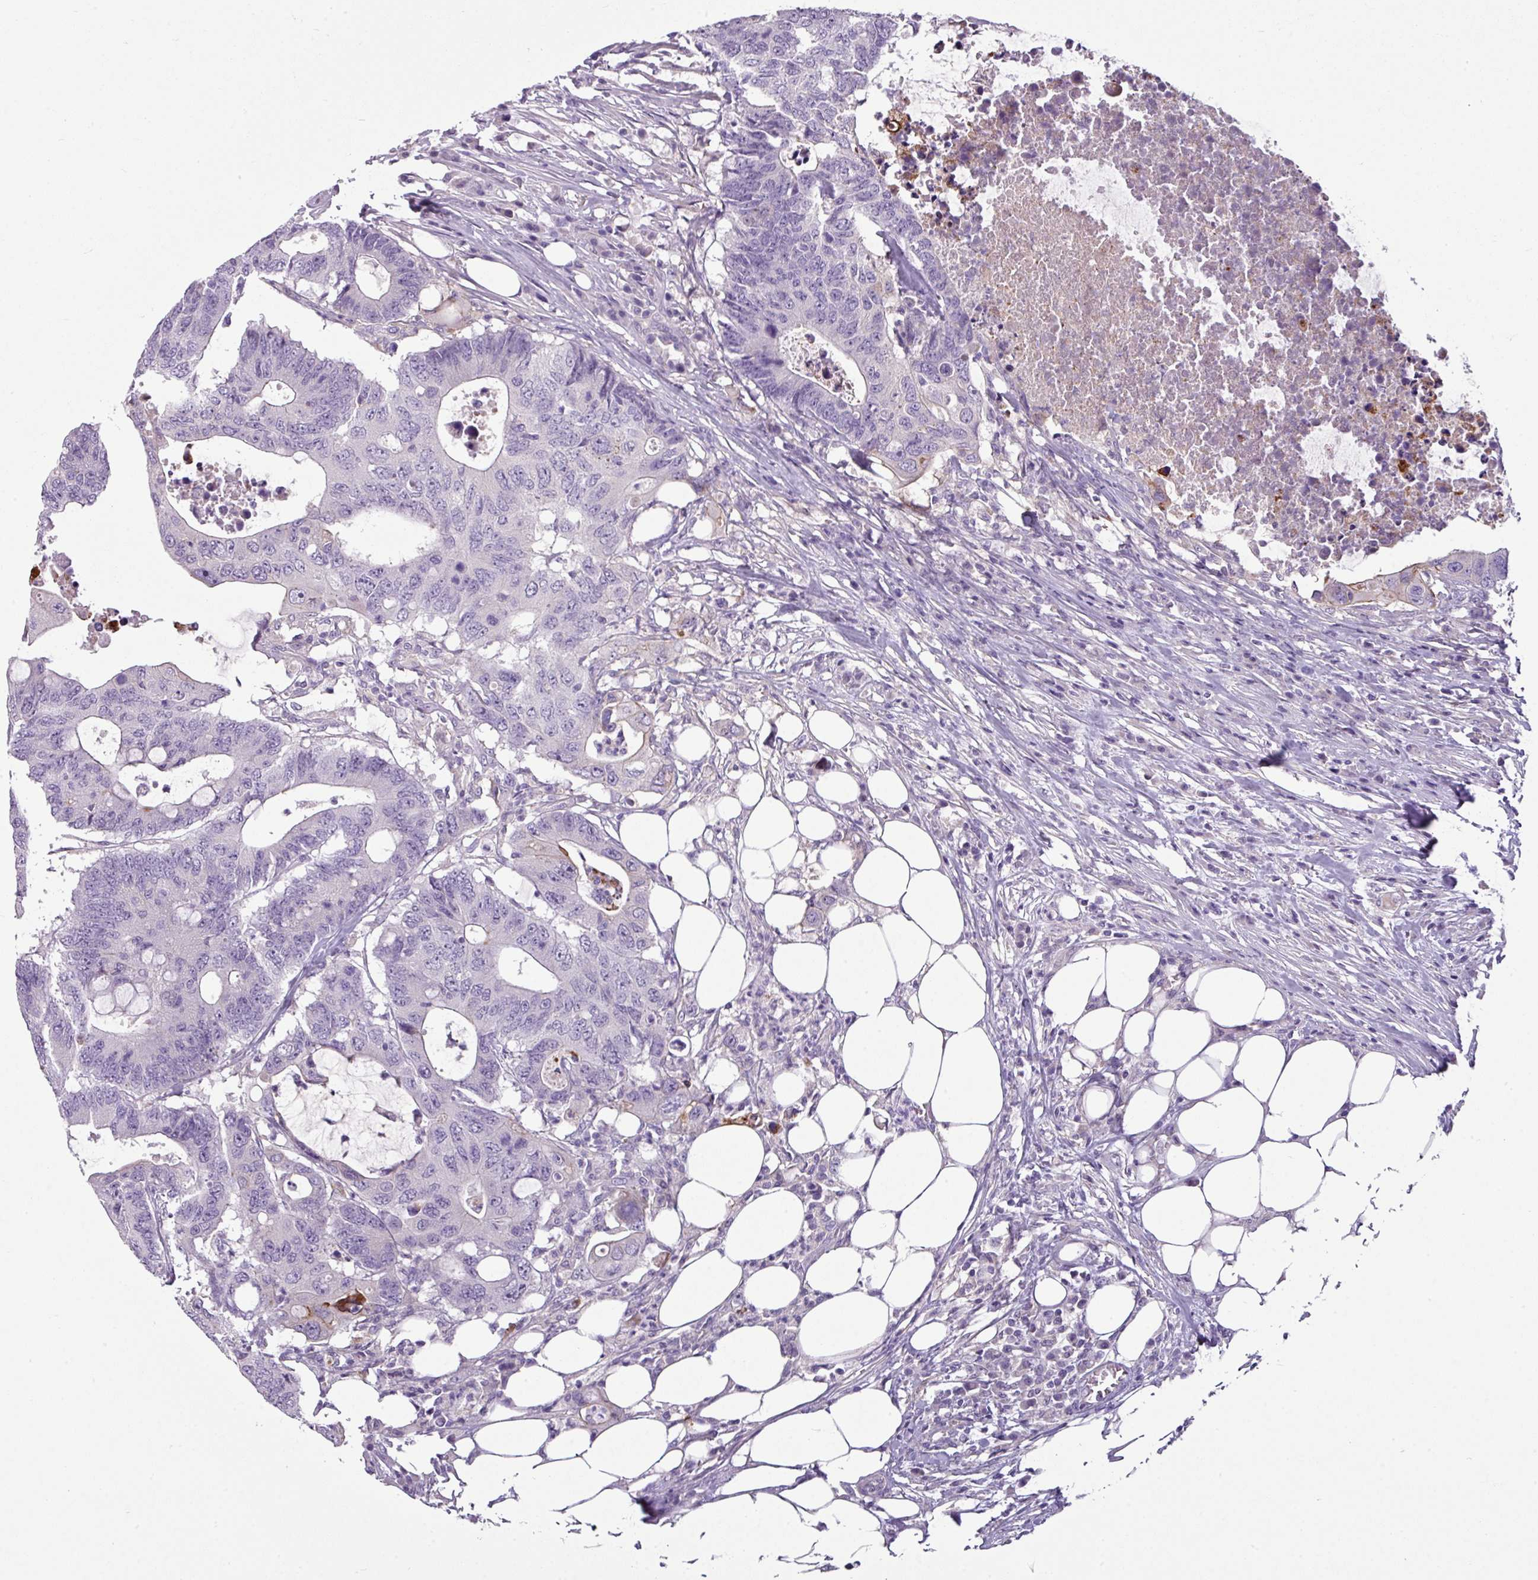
{"staining": {"intensity": "negative", "quantity": "none", "location": "none"}, "tissue": "colorectal cancer", "cell_type": "Tumor cells", "image_type": "cancer", "snomed": [{"axis": "morphology", "description": "Adenocarcinoma, NOS"}, {"axis": "topography", "description": "Colon"}], "caption": "This is an immunohistochemistry (IHC) histopathology image of human colorectal cancer (adenocarcinoma). There is no positivity in tumor cells.", "gene": "TMEM178B", "patient": {"sex": "male", "age": 71}}